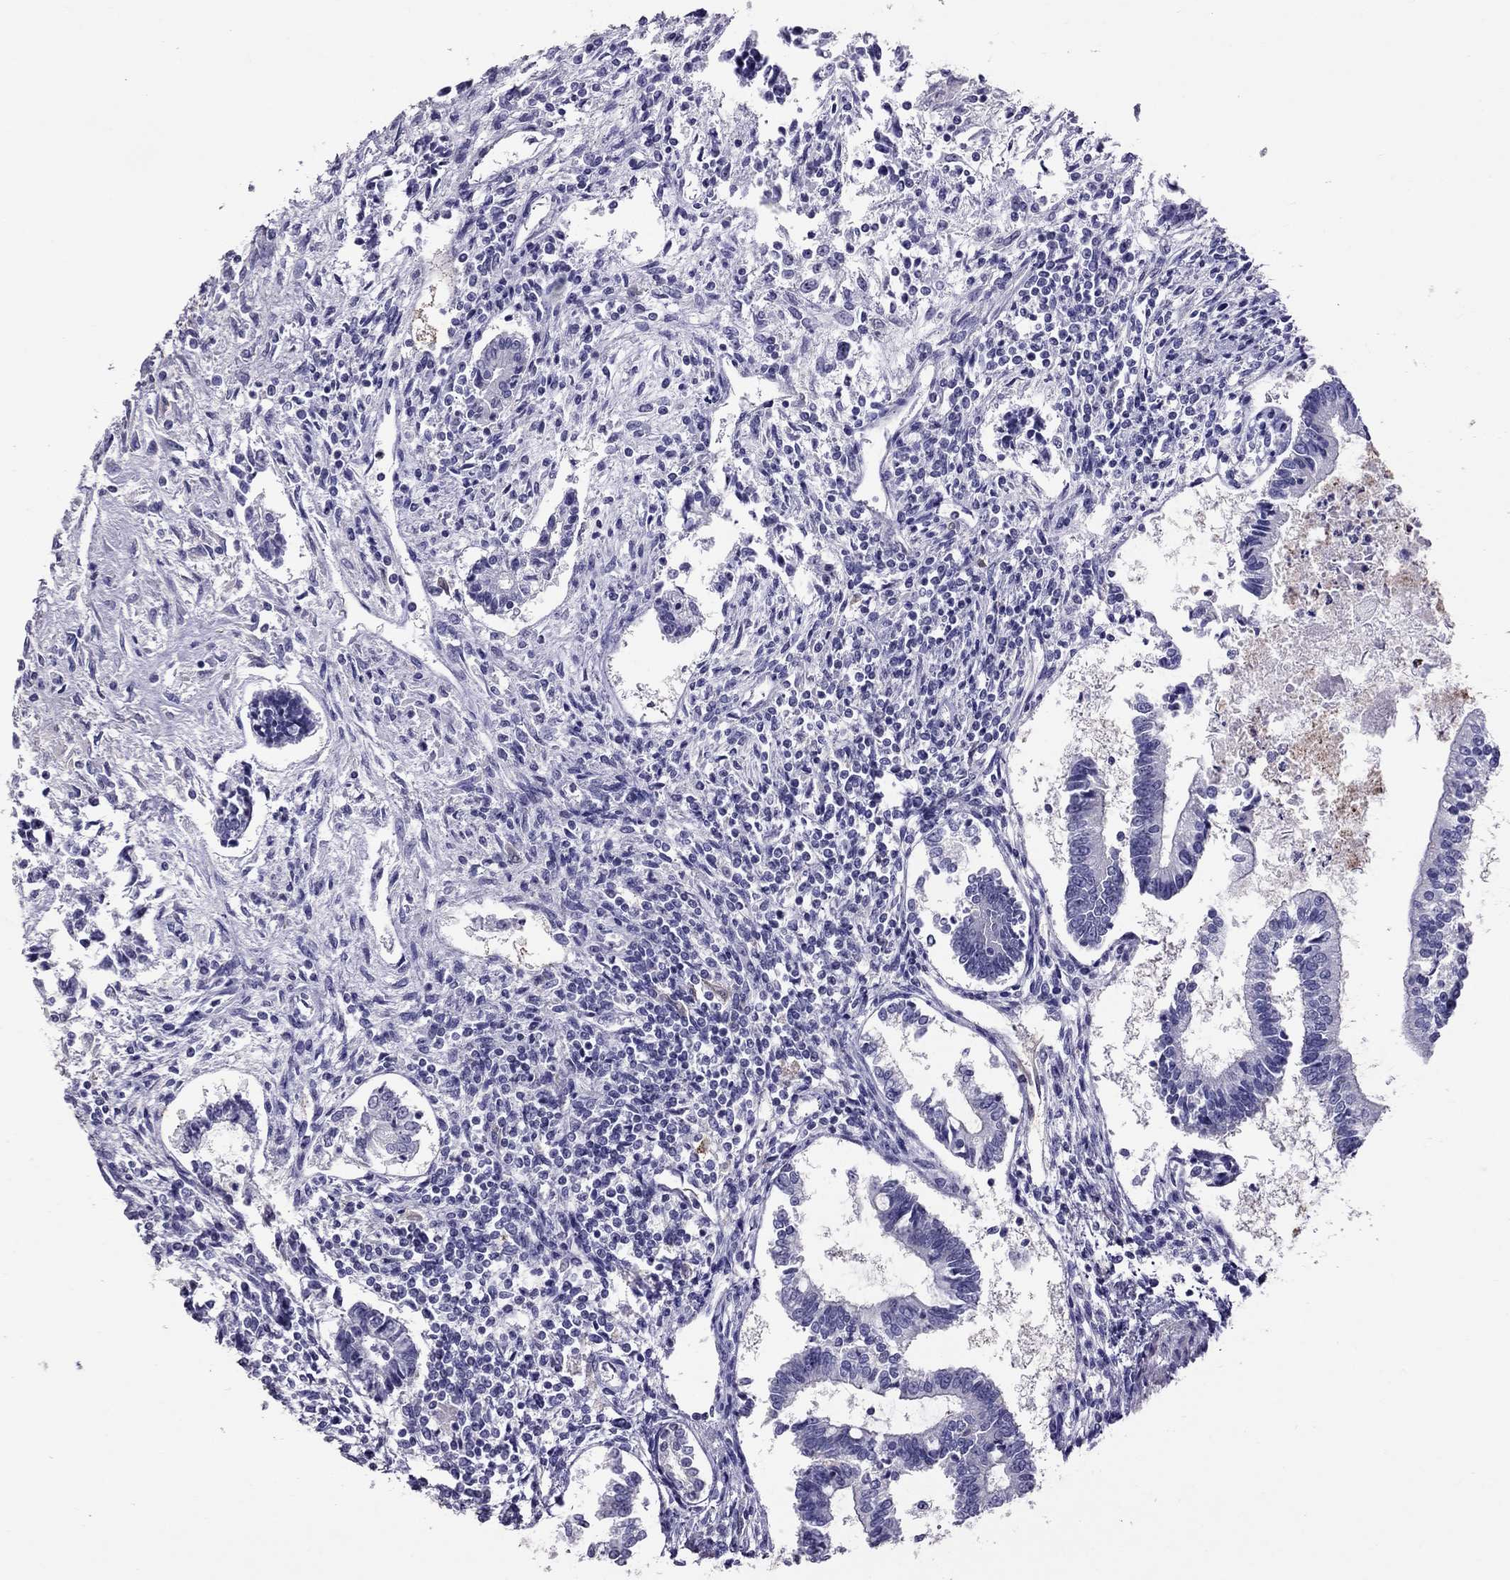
{"staining": {"intensity": "negative", "quantity": "none", "location": "none"}, "tissue": "testis cancer", "cell_type": "Tumor cells", "image_type": "cancer", "snomed": [{"axis": "morphology", "description": "Carcinoma, Embryonal, NOS"}, {"axis": "topography", "description": "Testis"}], "caption": "Tumor cells show no significant staining in testis cancer.", "gene": "LRRC46", "patient": {"sex": "male", "age": 37}}